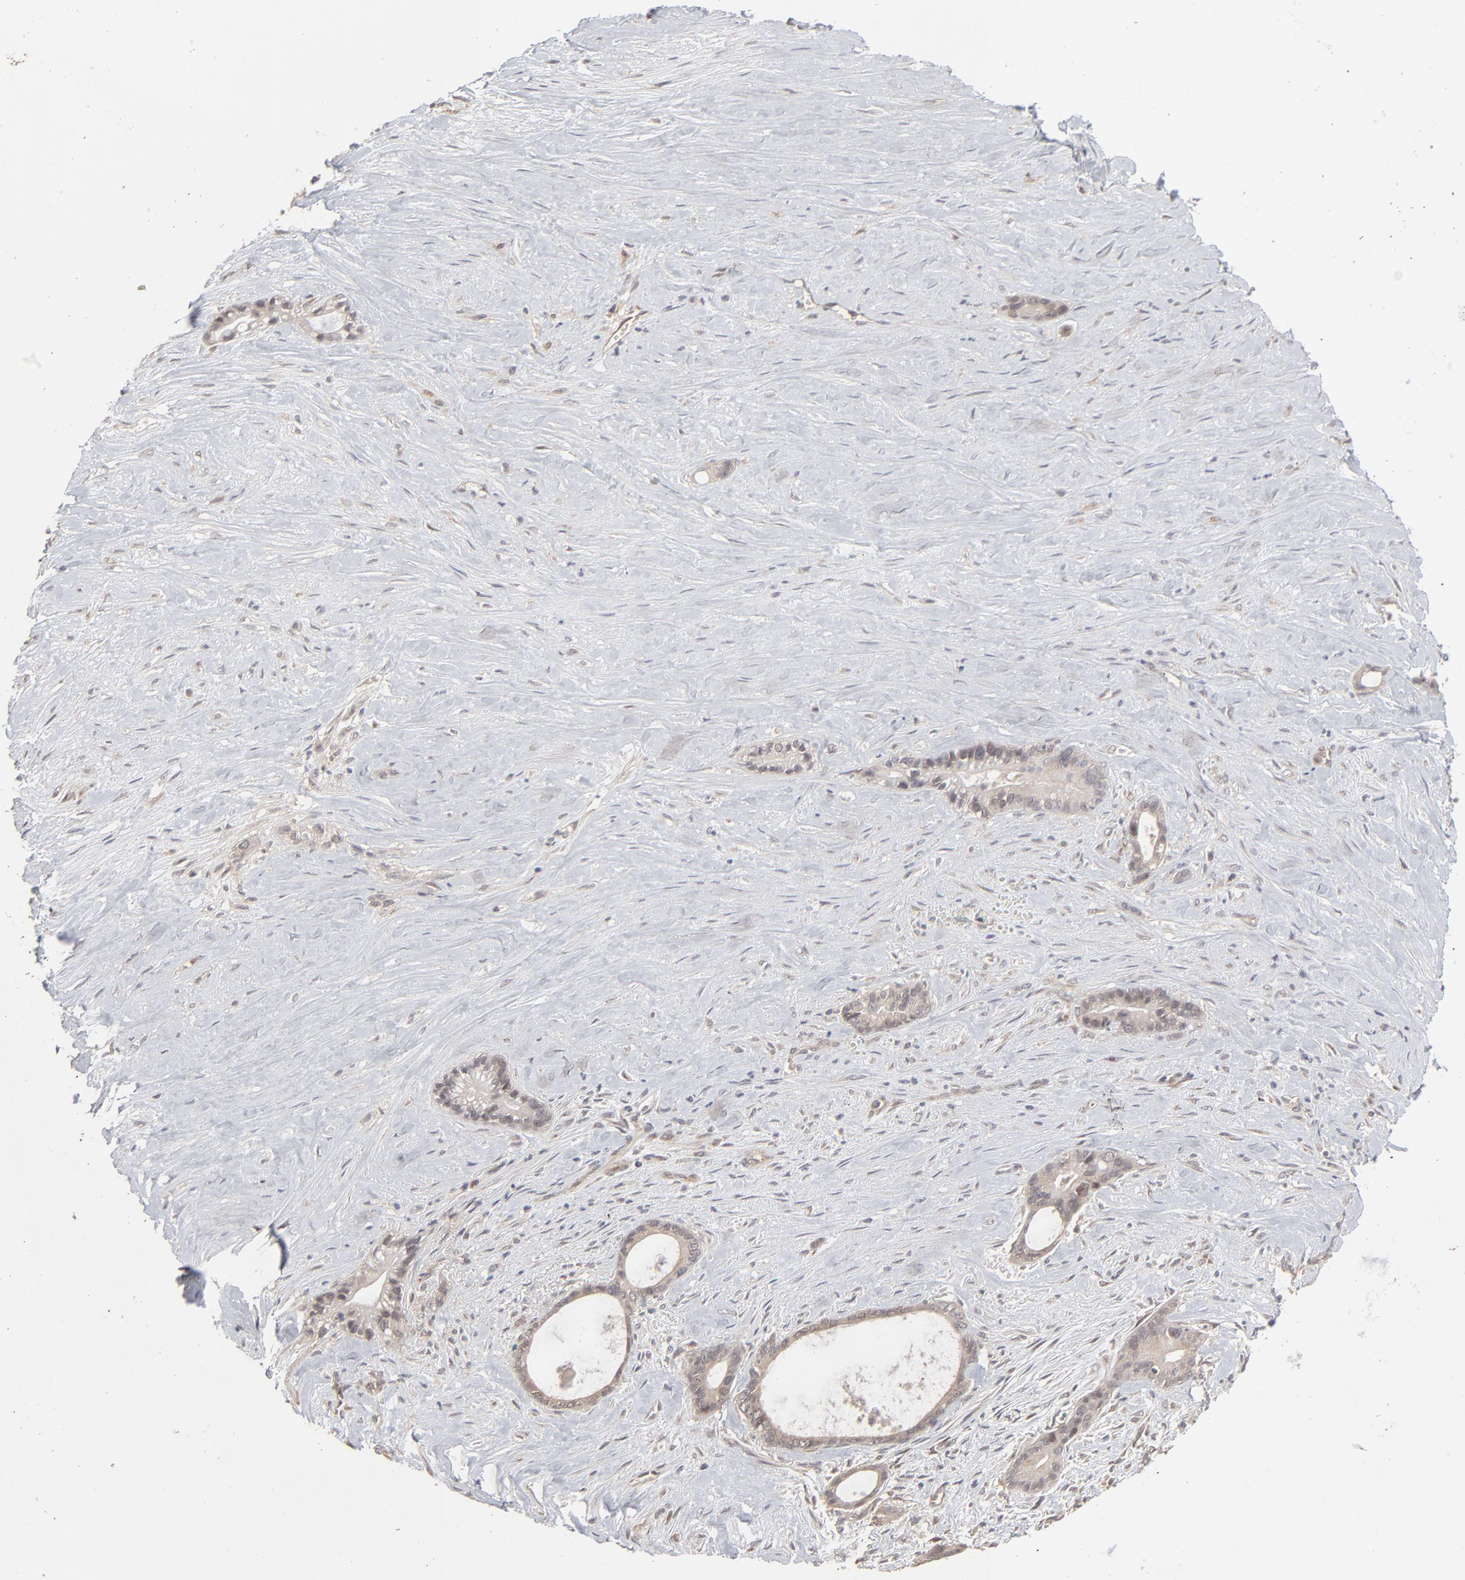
{"staining": {"intensity": "weak", "quantity": ">75%", "location": "cytoplasmic/membranous,nuclear"}, "tissue": "liver cancer", "cell_type": "Tumor cells", "image_type": "cancer", "snomed": [{"axis": "morphology", "description": "Cholangiocarcinoma"}, {"axis": "topography", "description": "Liver"}], "caption": "Protein staining by IHC displays weak cytoplasmic/membranous and nuclear expression in approximately >75% of tumor cells in liver cancer.", "gene": "SCFD1", "patient": {"sex": "female", "age": 55}}